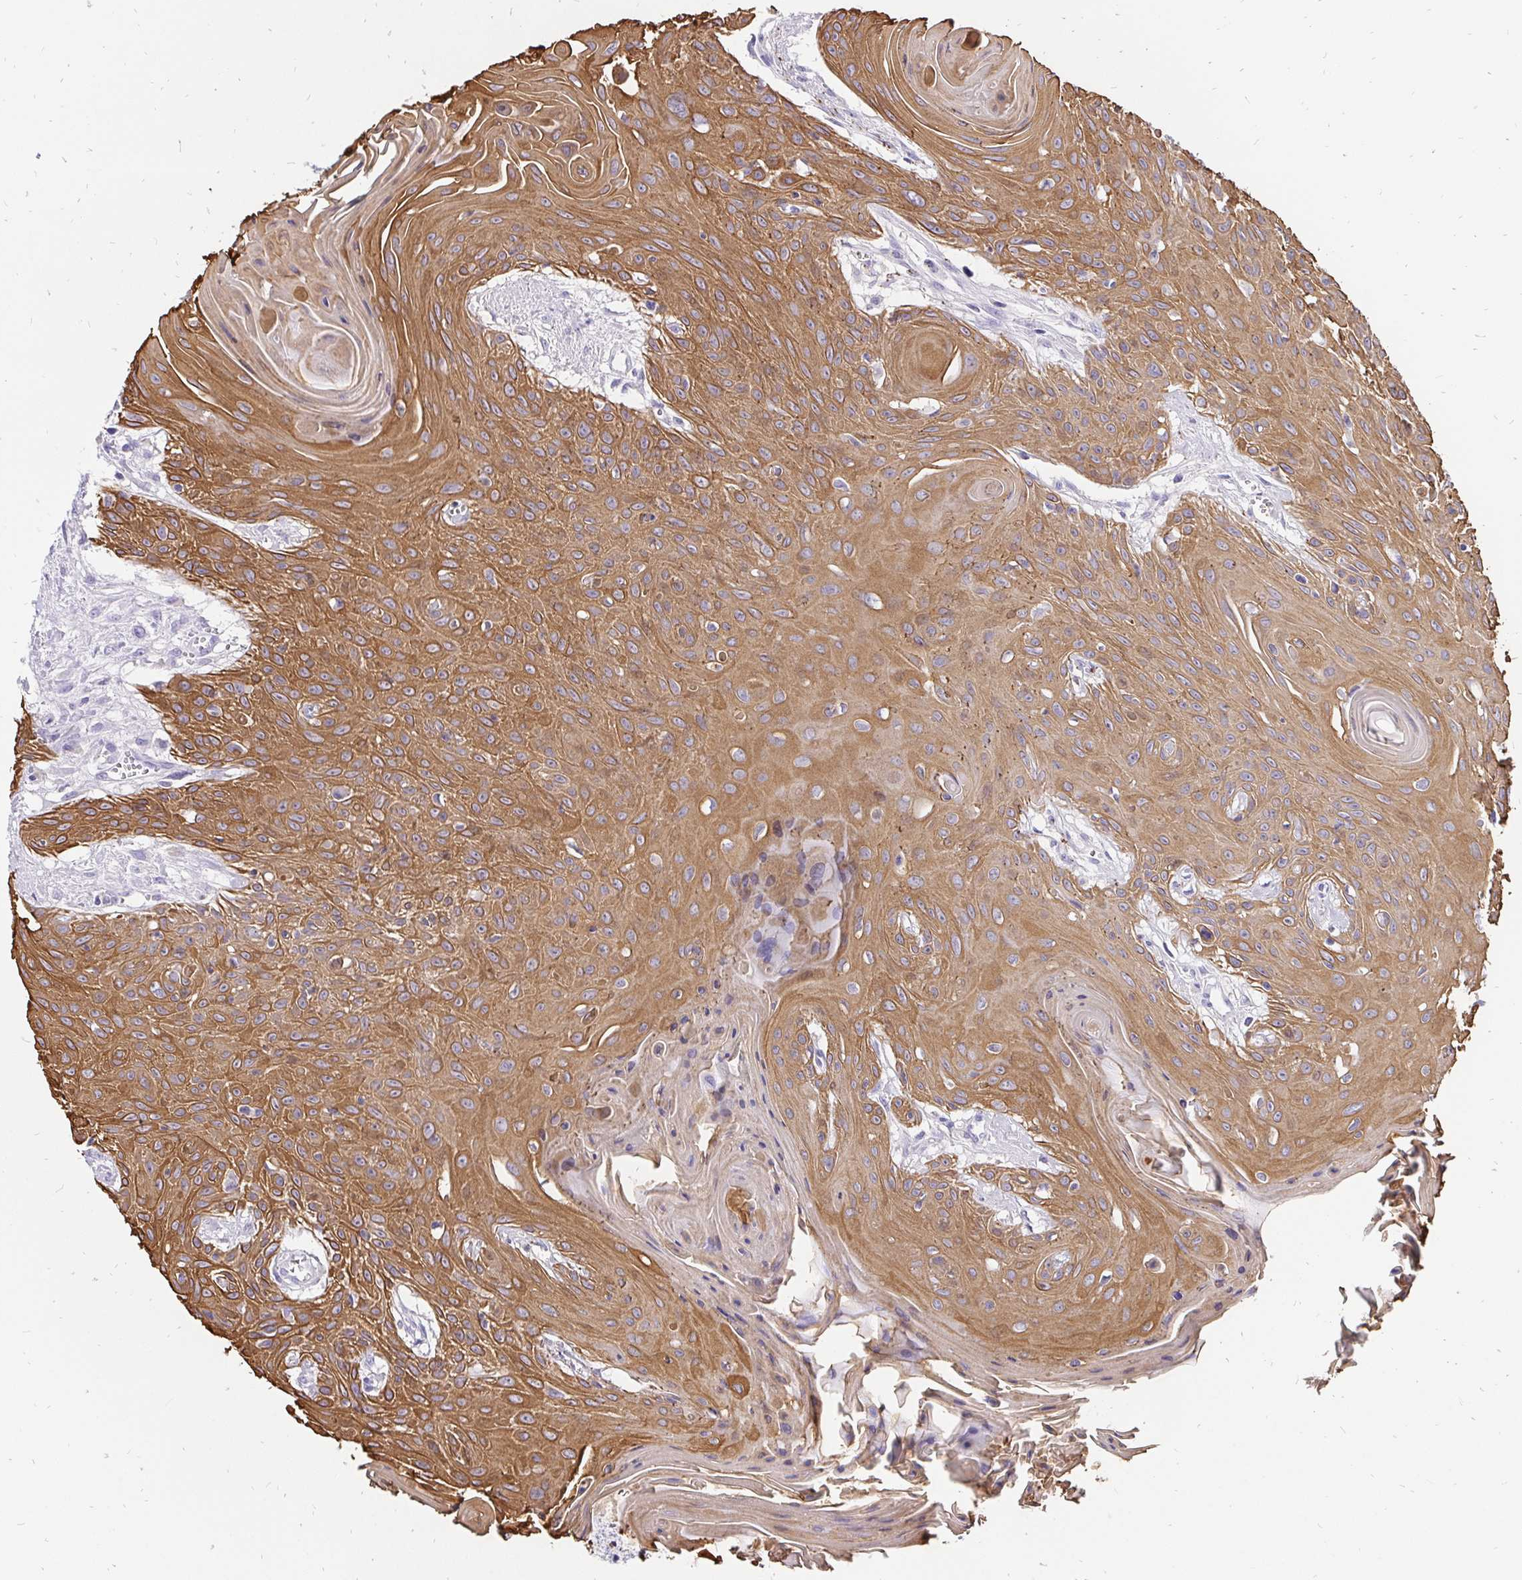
{"staining": {"intensity": "moderate", "quantity": ">75%", "location": "cytoplasmic/membranous"}, "tissue": "head and neck cancer", "cell_type": "Tumor cells", "image_type": "cancer", "snomed": [{"axis": "morphology", "description": "Squamous cell carcinoma, NOS"}, {"axis": "topography", "description": "Lymph node"}, {"axis": "topography", "description": "Salivary gland"}, {"axis": "topography", "description": "Head-Neck"}], "caption": "Protein expression analysis of head and neck cancer exhibits moderate cytoplasmic/membranous staining in approximately >75% of tumor cells.", "gene": "KRT13", "patient": {"sex": "female", "age": 74}}